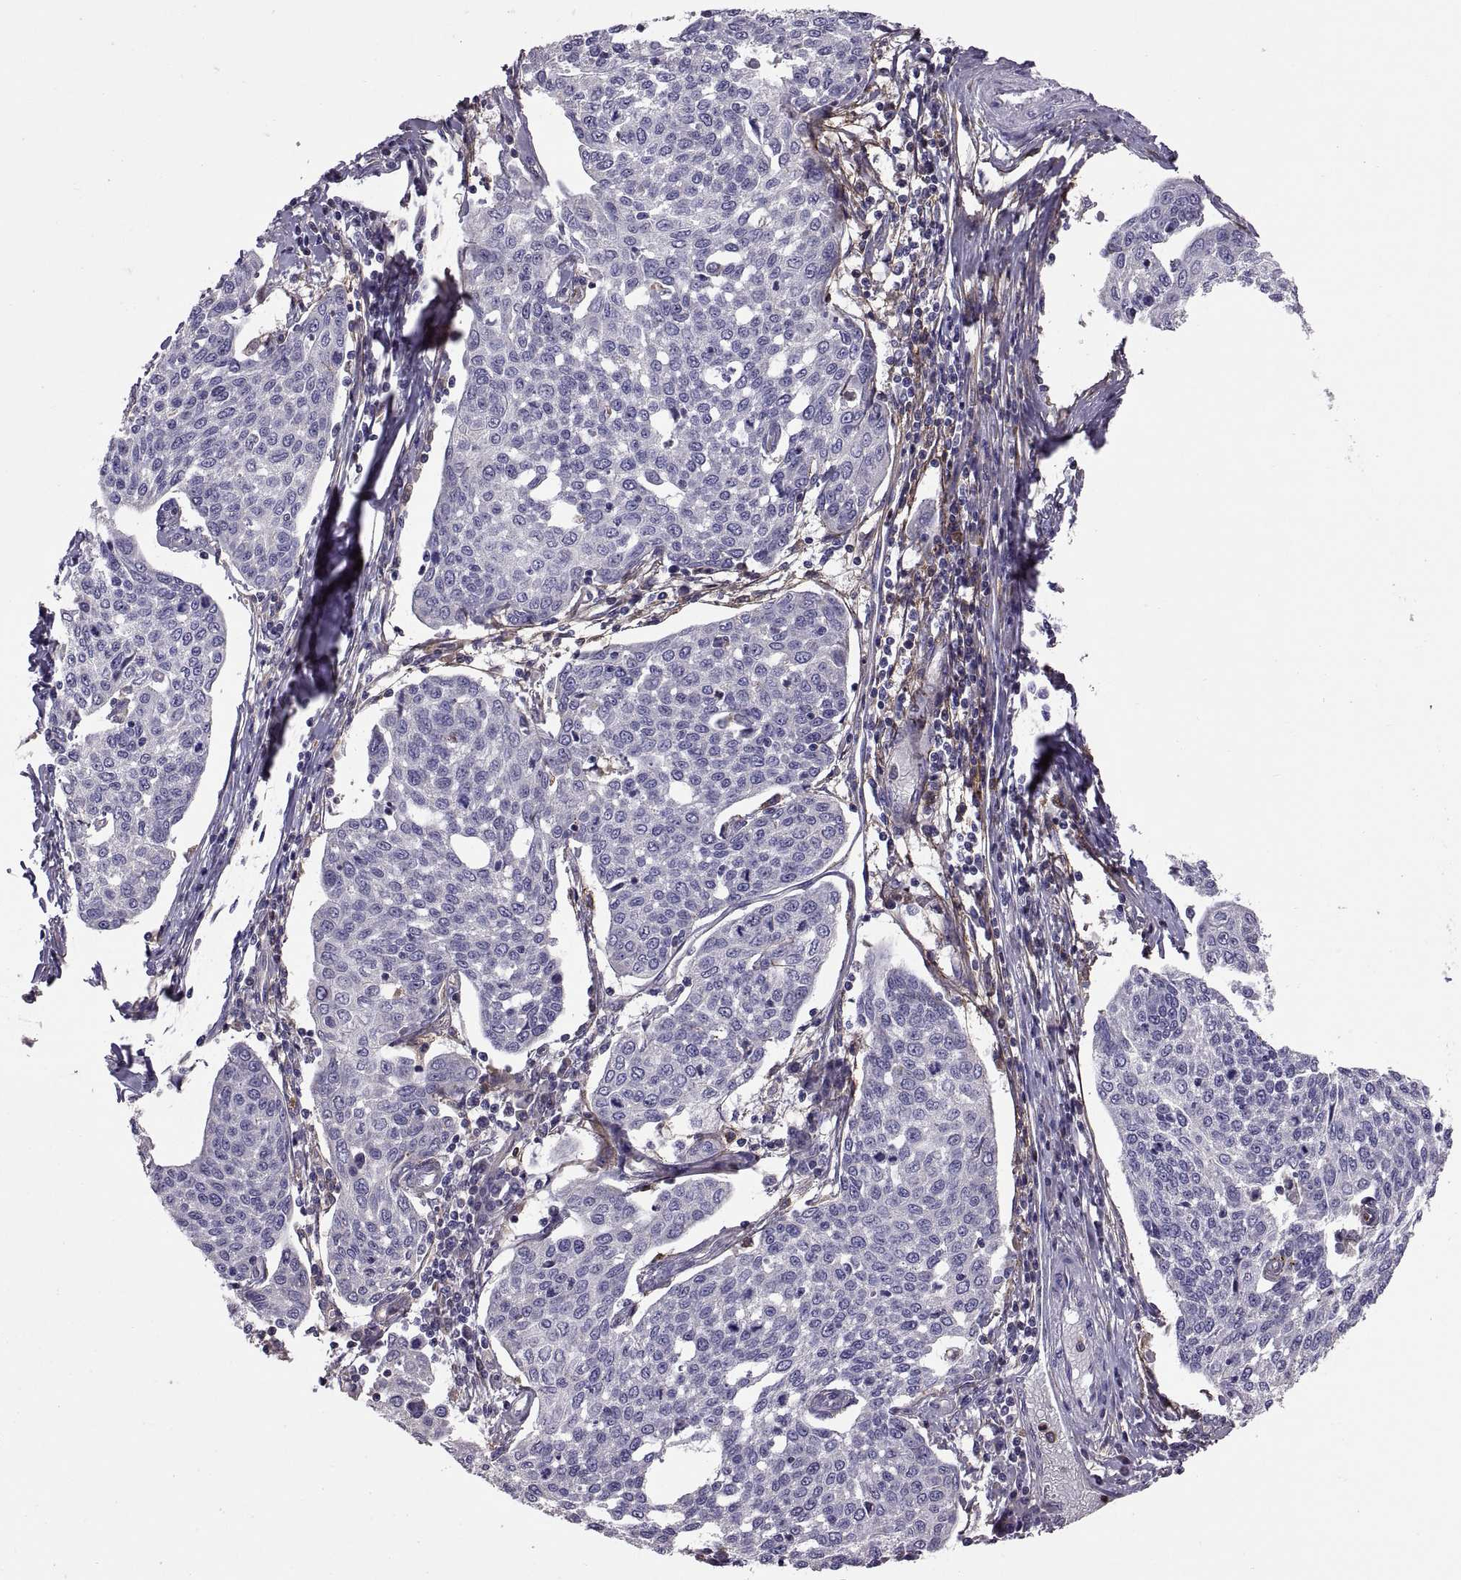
{"staining": {"intensity": "negative", "quantity": "none", "location": "none"}, "tissue": "cervical cancer", "cell_type": "Tumor cells", "image_type": "cancer", "snomed": [{"axis": "morphology", "description": "Squamous cell carcinoma, NOS"}, {"axis": "topography", "description": "Cervix"}], "caption": "Immunohistochemistry (IHC) micrograph of human cervical cancer (squamous cell carcinoma) stained for a protein (brown), which exhibits no staining in tumor cells.", "gene": "EMILIN2", "patient": {"sex": "female", "age": 34}}